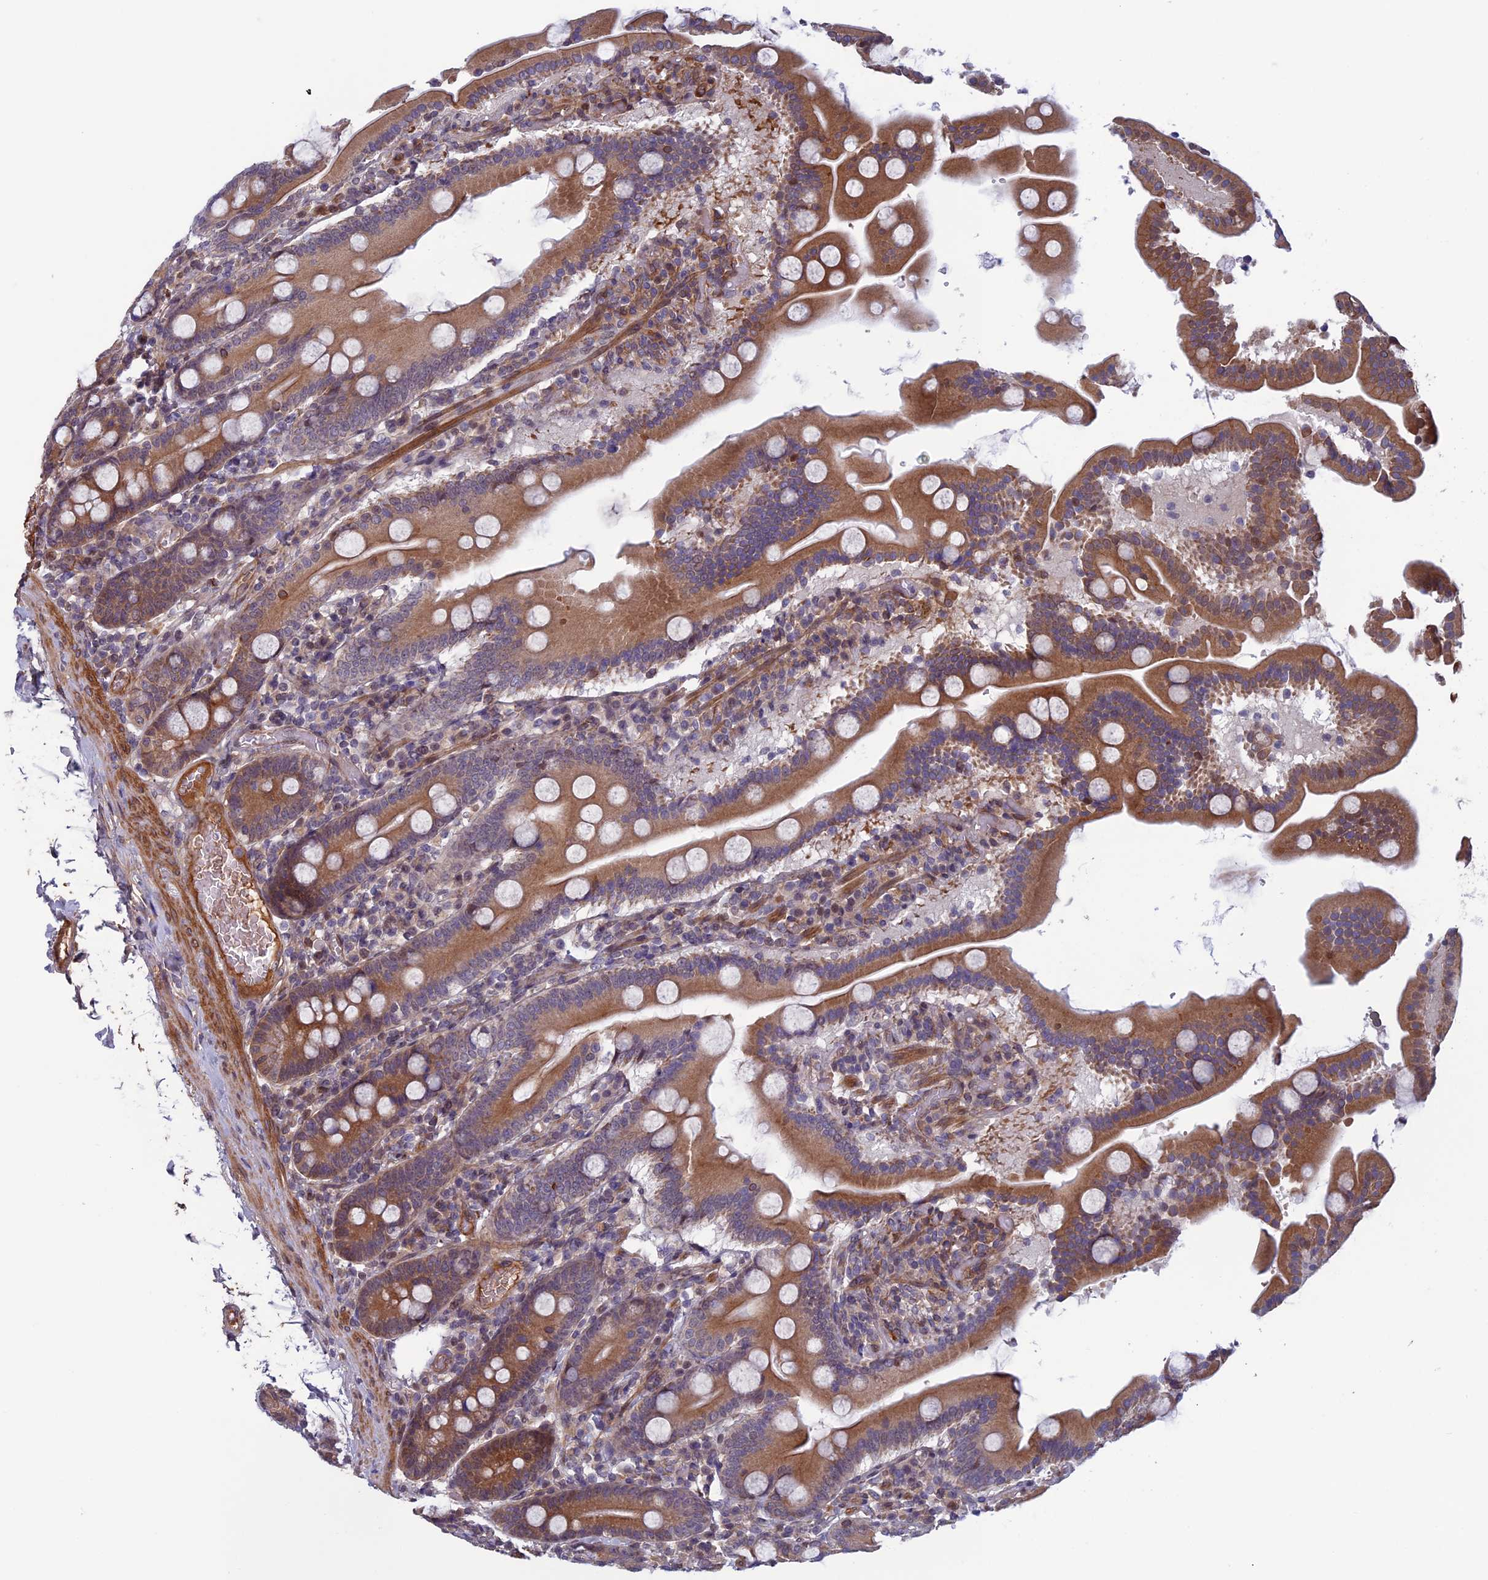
{"staining": {"intensity": "moderate", "quantity": ">75%", "location": "cytoplasmic/membranous,nuclear"}, "tissue": "duodenum", "cell_type": "Glandular cells", "image_type": "normal", "snomed": [{"axis": "morphology", "description": "Normal tissue, NOS"}, {"axis": "topography", "description": "Duodenum"}], "caption": "Immunohistochemical staining of normal human duodenum exhibits medium levels of moderate cytoplasmic/membranous,nuclear expression in approximately >75% of glandular cells. (Brightfield microscopy of DAB IHC at high magnification).", "gene": "FADS1", "patient": {"sex": "male", "age": 55}}